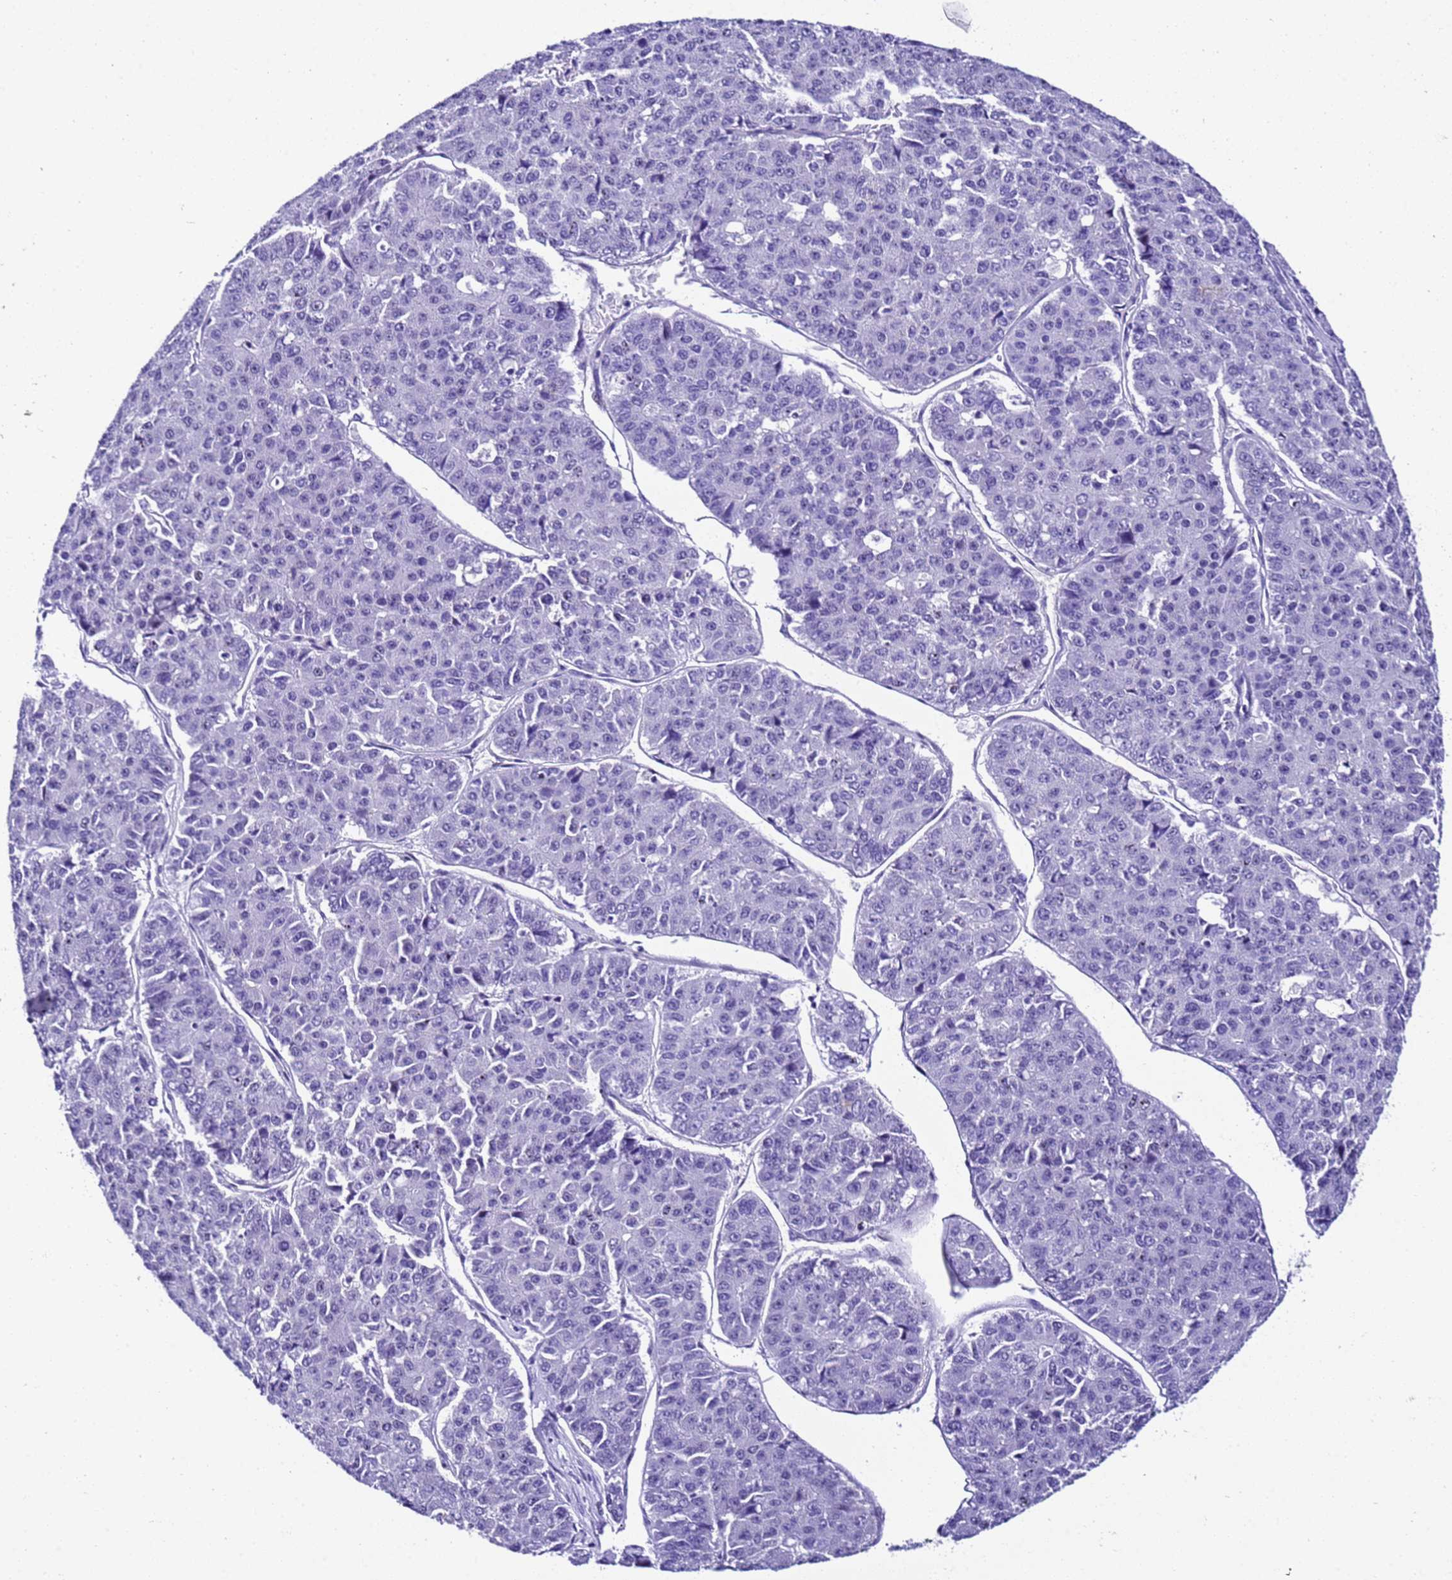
{"staining": {"intensity": "negative", "quantity": "none", "location": "none"}, "tissue": "pancreatic cancer", "cell_type": "Tumor cells", "image_type": "cancer", "snomed": [{"axis": "morphology", "description": "Adenocarcinoma, NOS"}, {"axis": "topography", "description": "Pancreas"}], "caption": "Protein analysis of pancreatic cancer displays no significant positivity in tumor cells.", "gene": "ZNF417", "patient": {"sex": "male", "age": 50}}